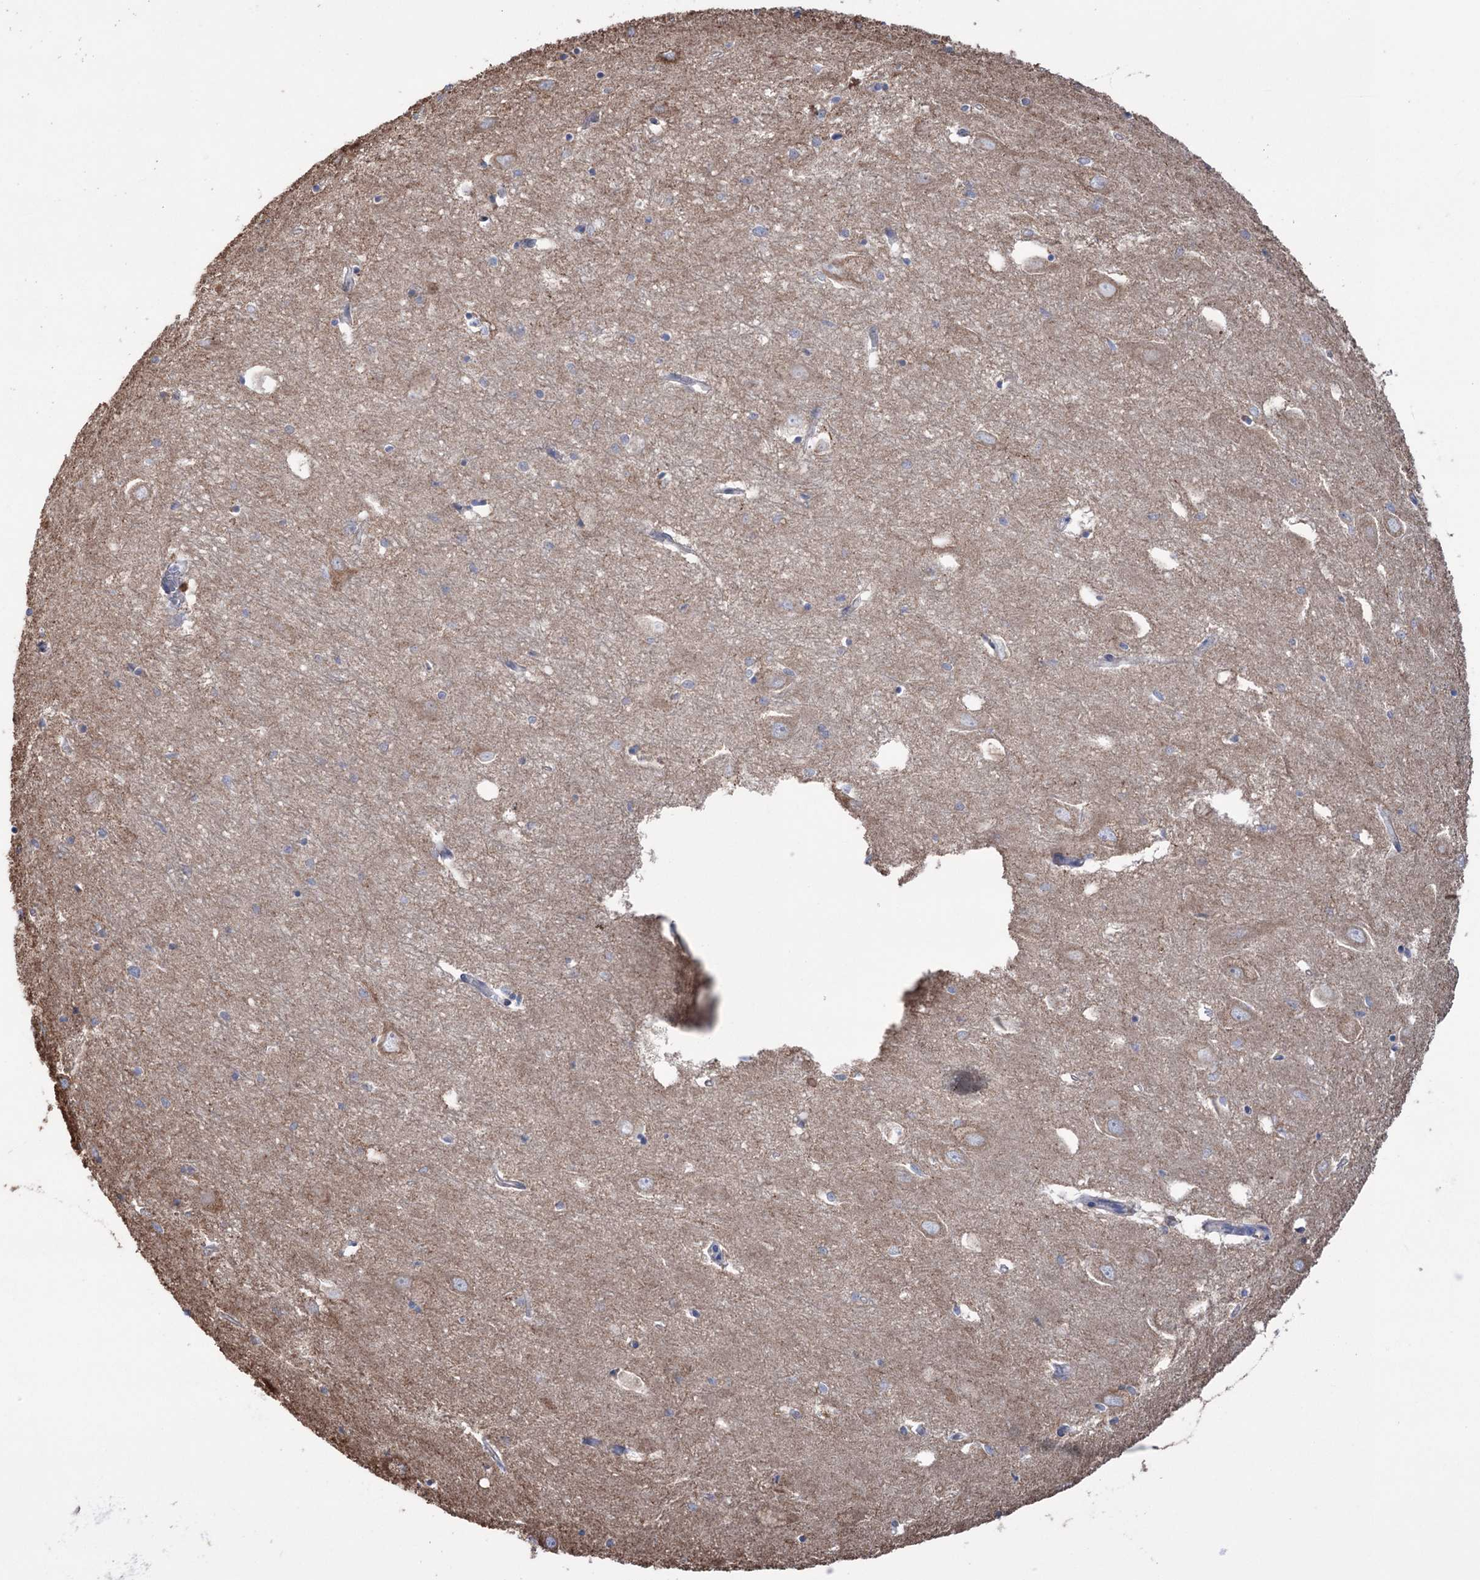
{"staining": {"intensity": "weak", "quantity": "25%-75%", "location": "cytoplasmic/membranous"}, "tissue": "hippocampus", "cell_type": "Glial cells", "image_type": "normal", "snomed": [{"axis": "morphology", "description": "Normal tissue, NOS"}, {"axis": "topography", "description": "Hippocampus"}], "caption": "Immunohistochemical staining of normal human hippocampus shows low levels of weak cytoplasmic/membranous staining in approximately 25%-75% of glial cells.", "gene": "TRIM71", "patient": {"sex": "female", "age": 64}}